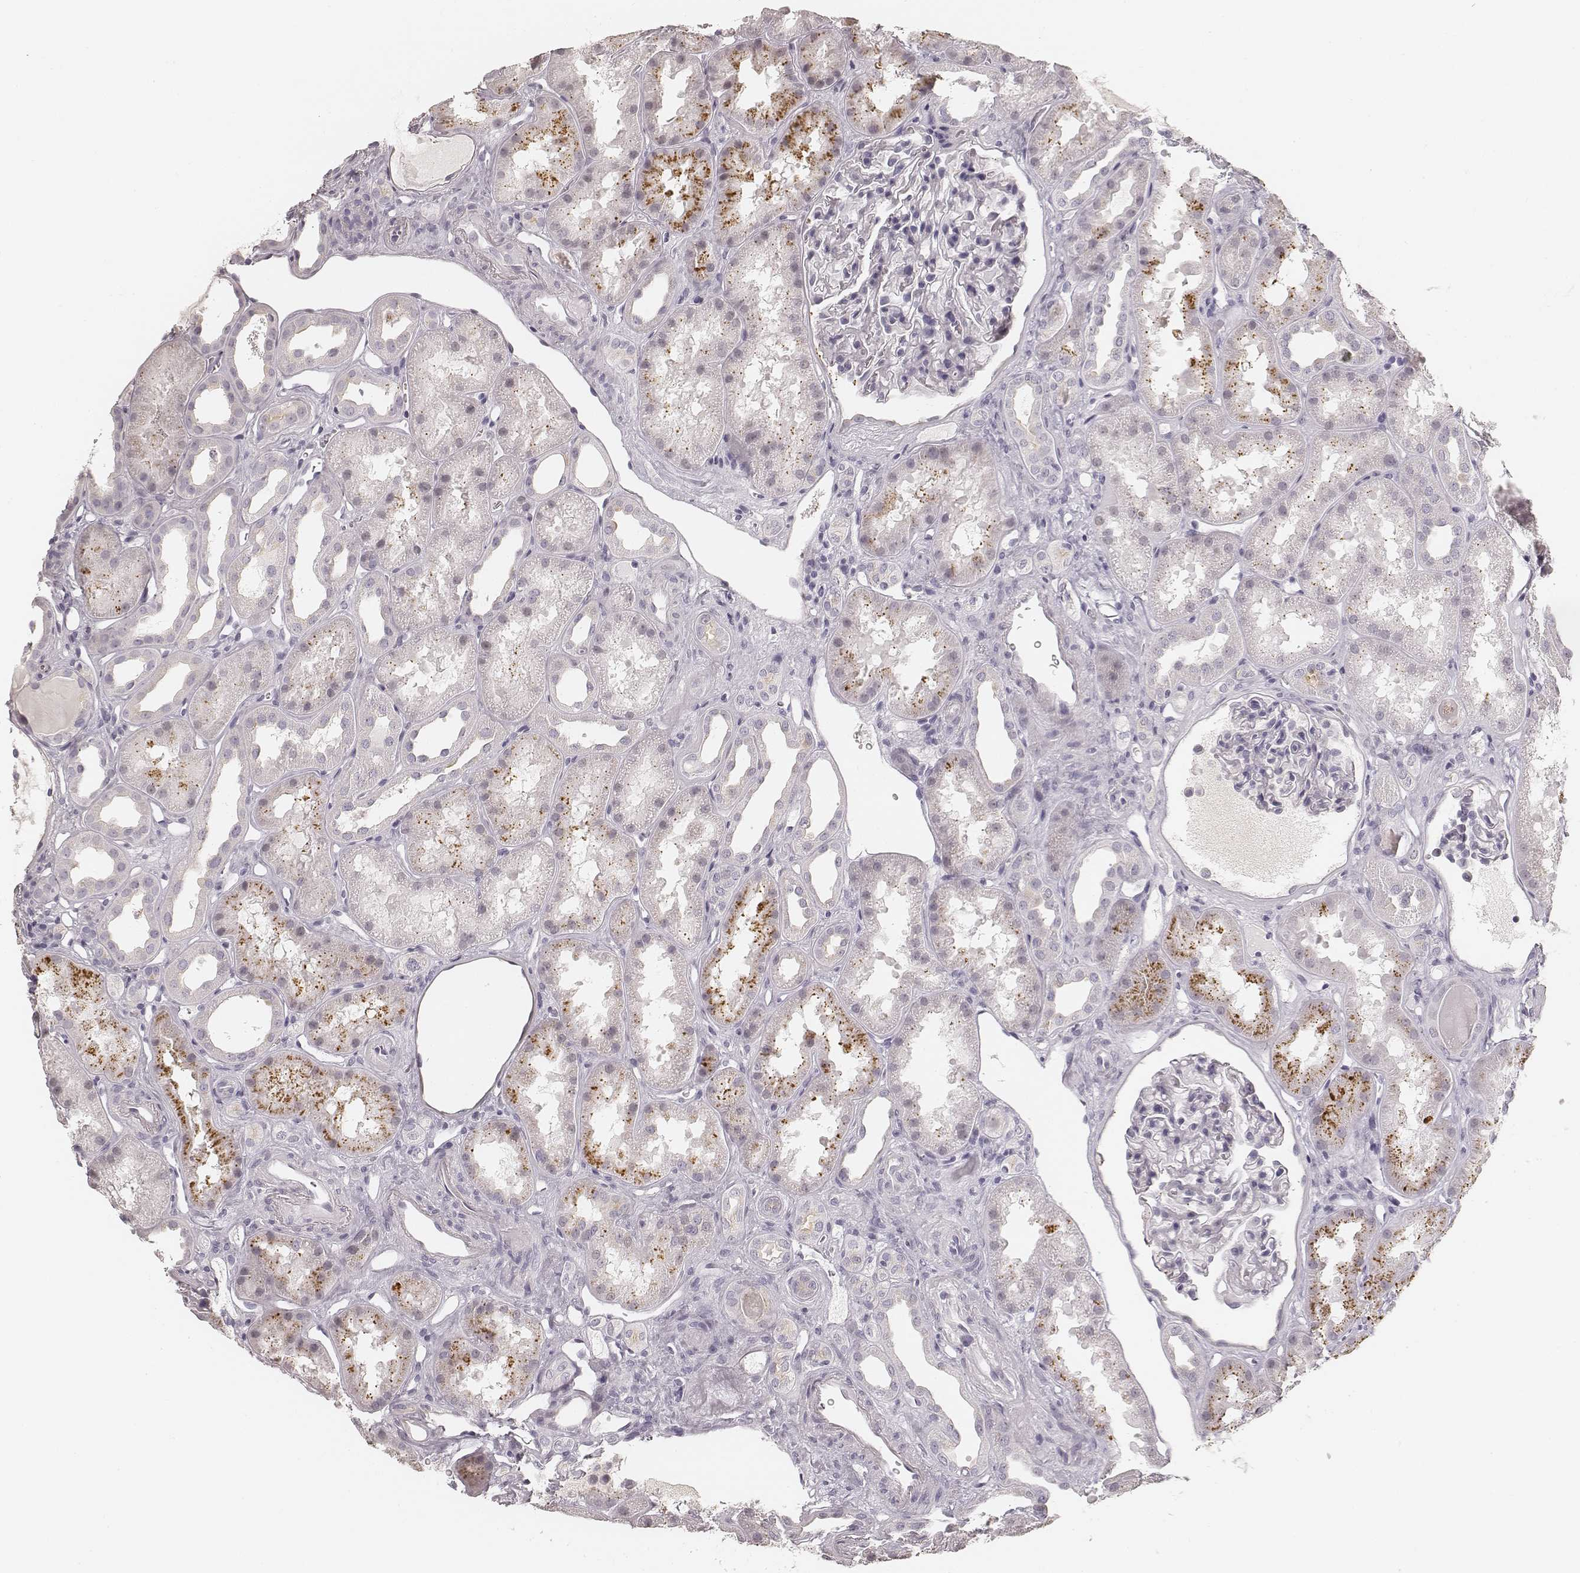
{"staining": {"intensity": "negative", "quantity": "none", "location": "none"}, "tissue": "kidney", "cell_type": "Cells in glomeruli", "image_type": "normal", "snomed": [{"axis": "morphology", "description": "Normal tissue, NOS"}, {"axis": "topography", "description": "Kidney"}], "caption": "Protein analysis of benign kidney reveals no significant positivity in cells in glomeruli.", "gene": "HNF4G", "patient": {"sex": "male", "age": 61}}